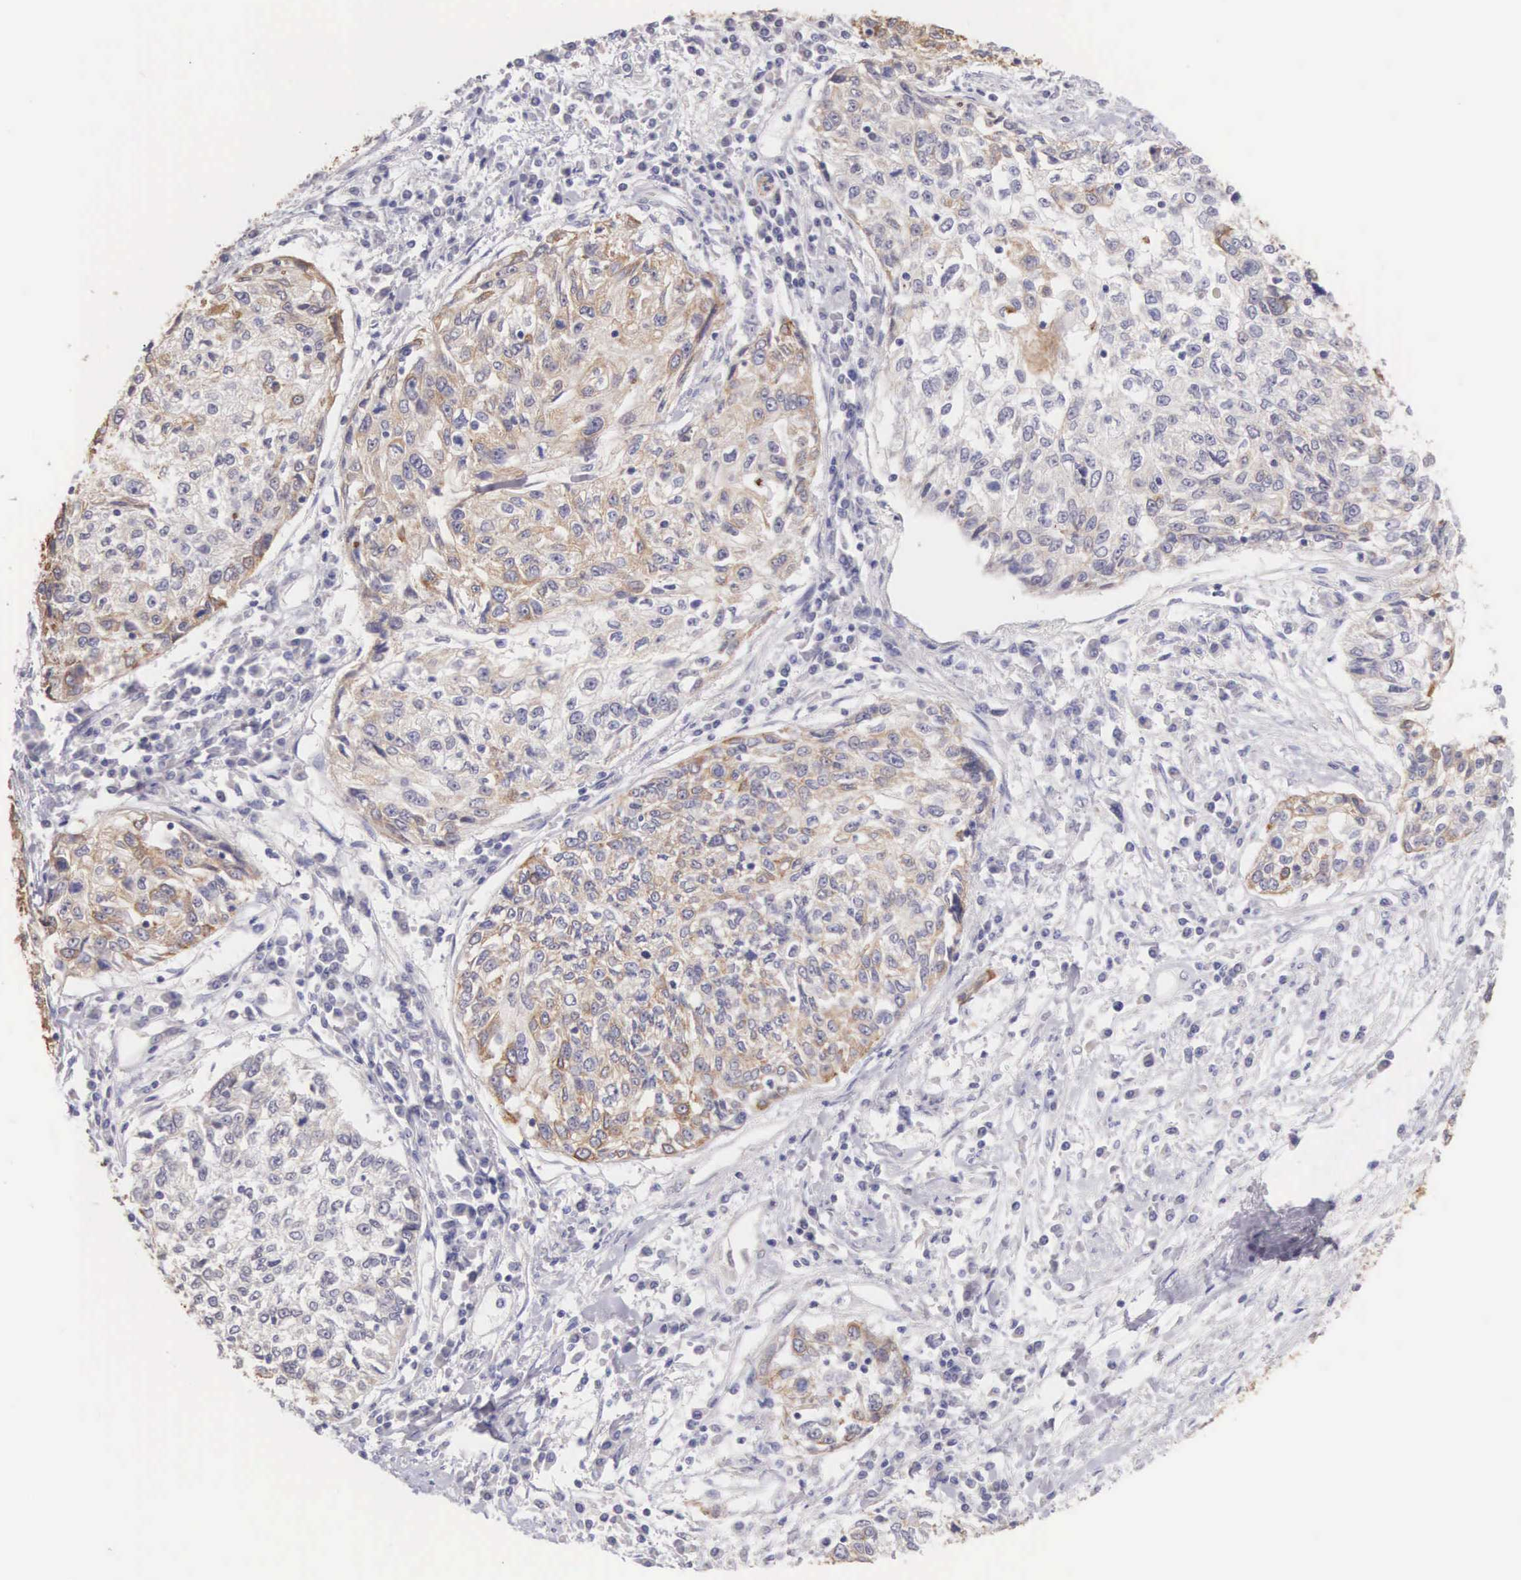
{"staining": {"intensity": "weak", "quantity": "25%-75%", "location": "cytoplasmic/membranous"}, "tissue": "cervical cancer", "cell_type": "Tumor cells", "image_type": "cancer", "snomed": [{"axis": "morphology", "description": "Squamous cell carcinoma, NOS"}, {"axis": "topography", "description": "Cervix"}], "caption": "Immunohistochemical staining of human cervical cancer displays low levels of weak cytoplasmic/membranous expression in approximately 25%-75% of tumor cells.", "gene": "PIR", "patient": {"sex": "female", "age": 57}}